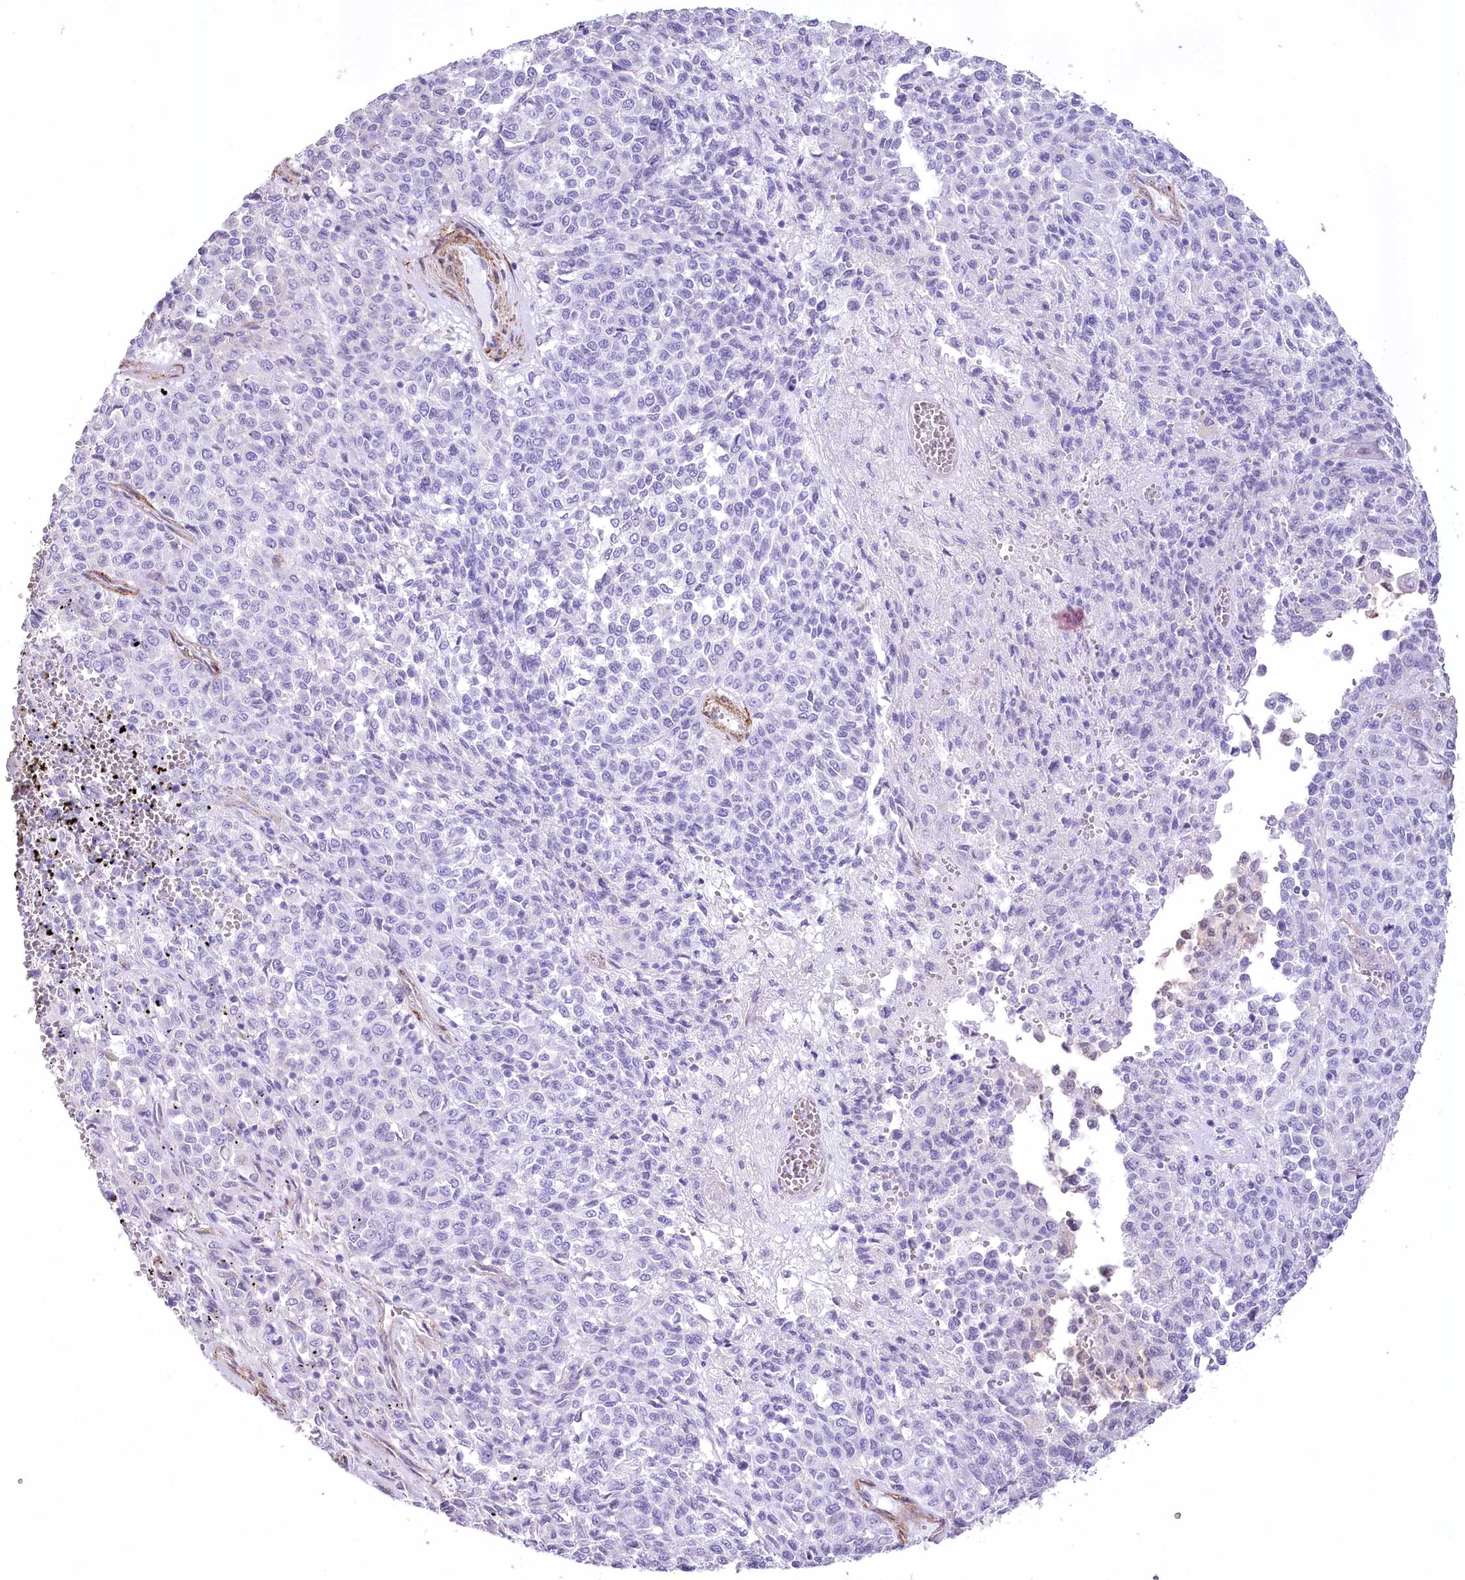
{"staining": {"intensity": "negative", "quantity": "none", "location": "none"}, "tissue": "melanoma", "cell_type": "Tumor cells", "image_type": "cancer", "snomed": [{"axis": "morphology", "description": "Malignant melanoma, Metastatic site"}, {"axis": "topography", "description": "Pancreas"}], "caption": "An IHC photomicrograph of malignant melanoma (metastatic site) is shown. There is no staining in tumor cells of malignant melanoma (metastatic site).", "gene": "SYNPO2", "patient": {"sex": "female", "age": 30}}